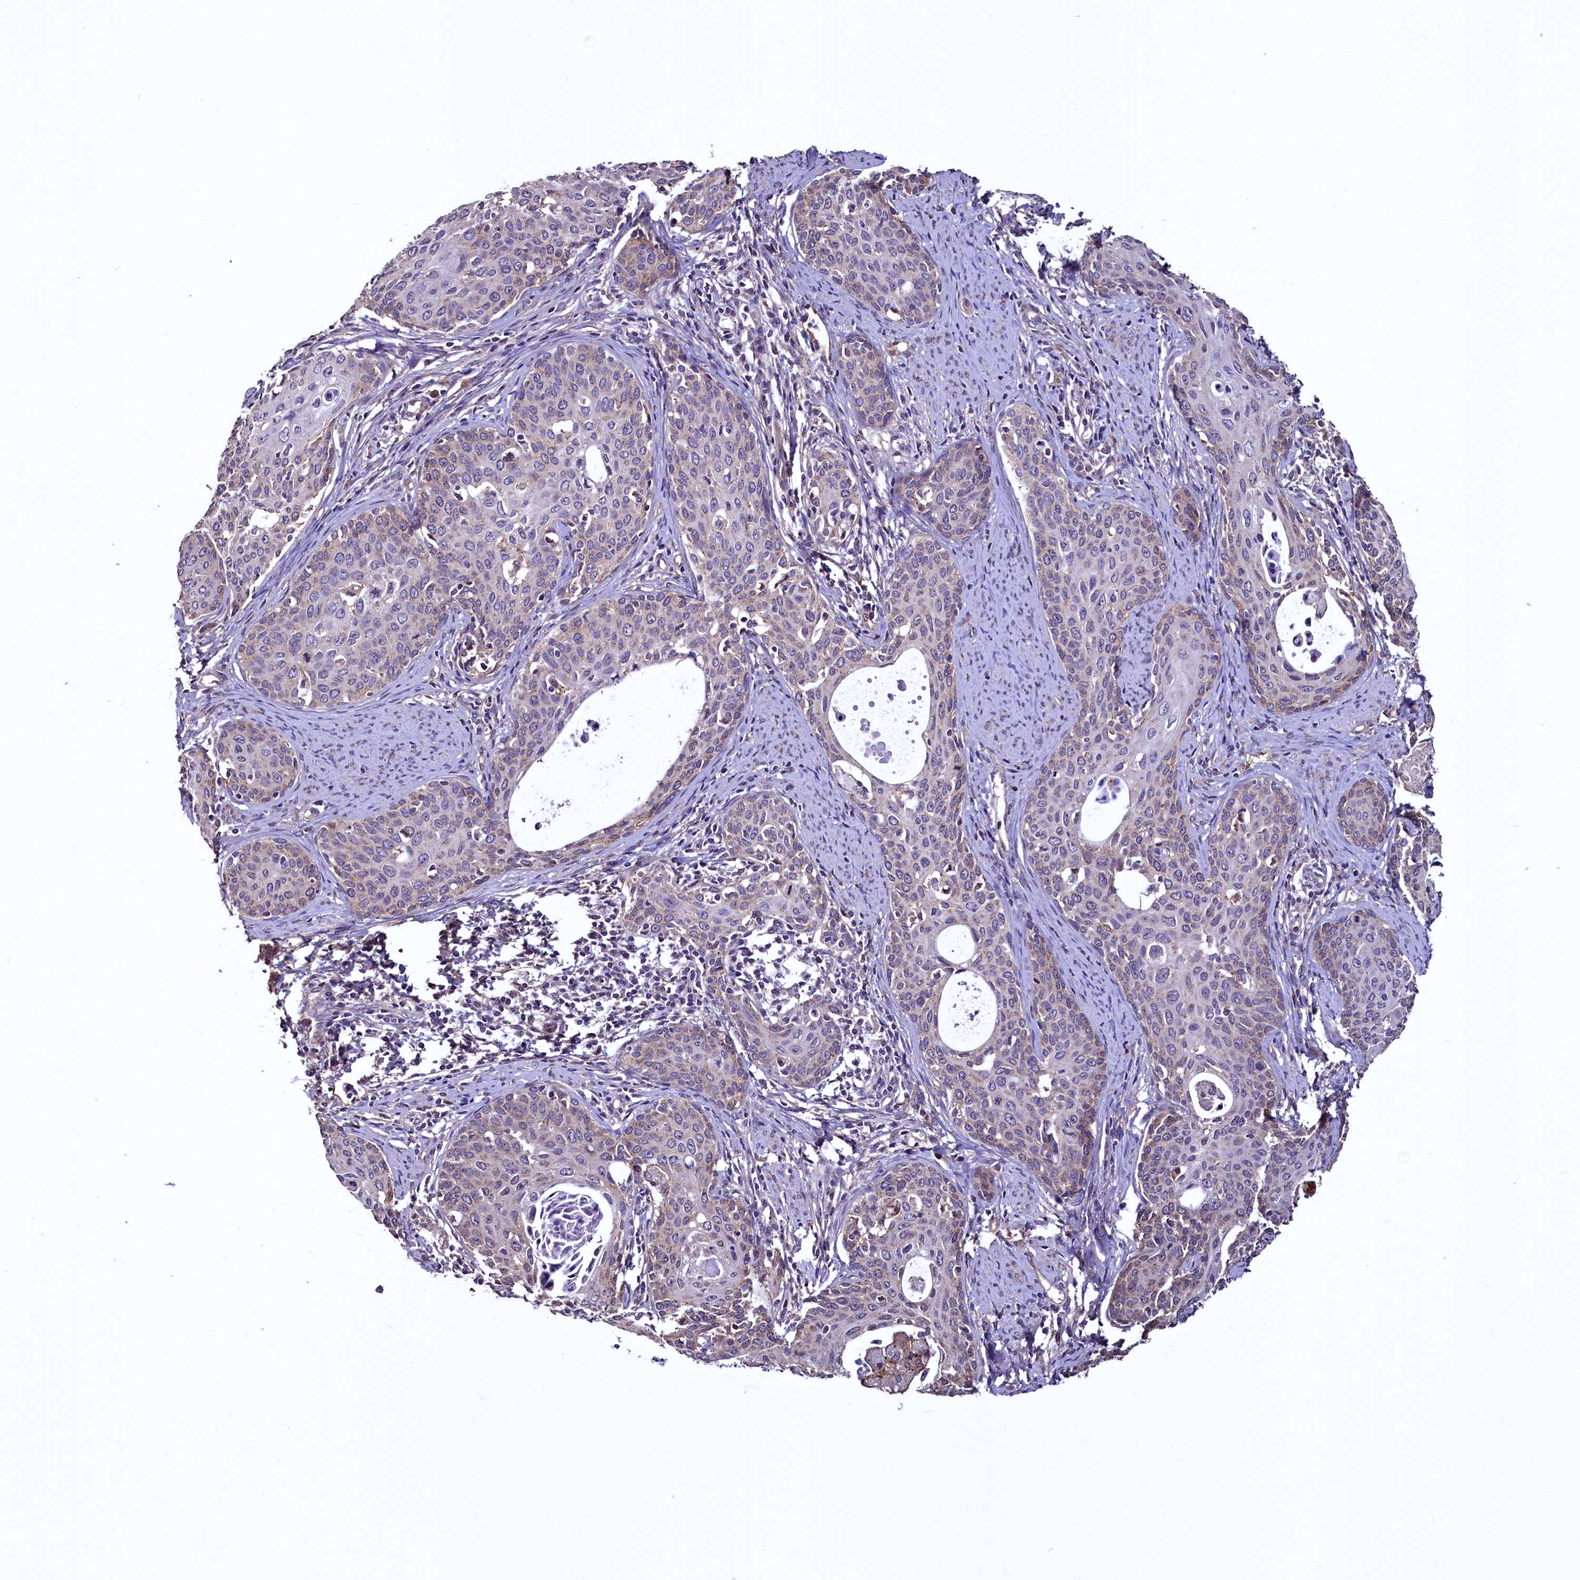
{"staining": {"intensity": "weak", "quantity": "25%-75%", "location": "cytoplasmic/membranous"}, "tissue": "cervical cancer", "cell_type": "Tumor cells", "image_type": "cancer", "snomed": [{"axis": "morphology", "description": "Squamous cell carcinoma, NOS"}, {"axis": "topography", "description": "Cervix"}], "caption": "Protein staining of cervical squamous cell carcinoma tissue exhibits weak cytoplasmic/membranous positivity in about 25%-75% of tumor cells.", "gene": "PALM", "patient": {"sex": "female", "age": 52}}